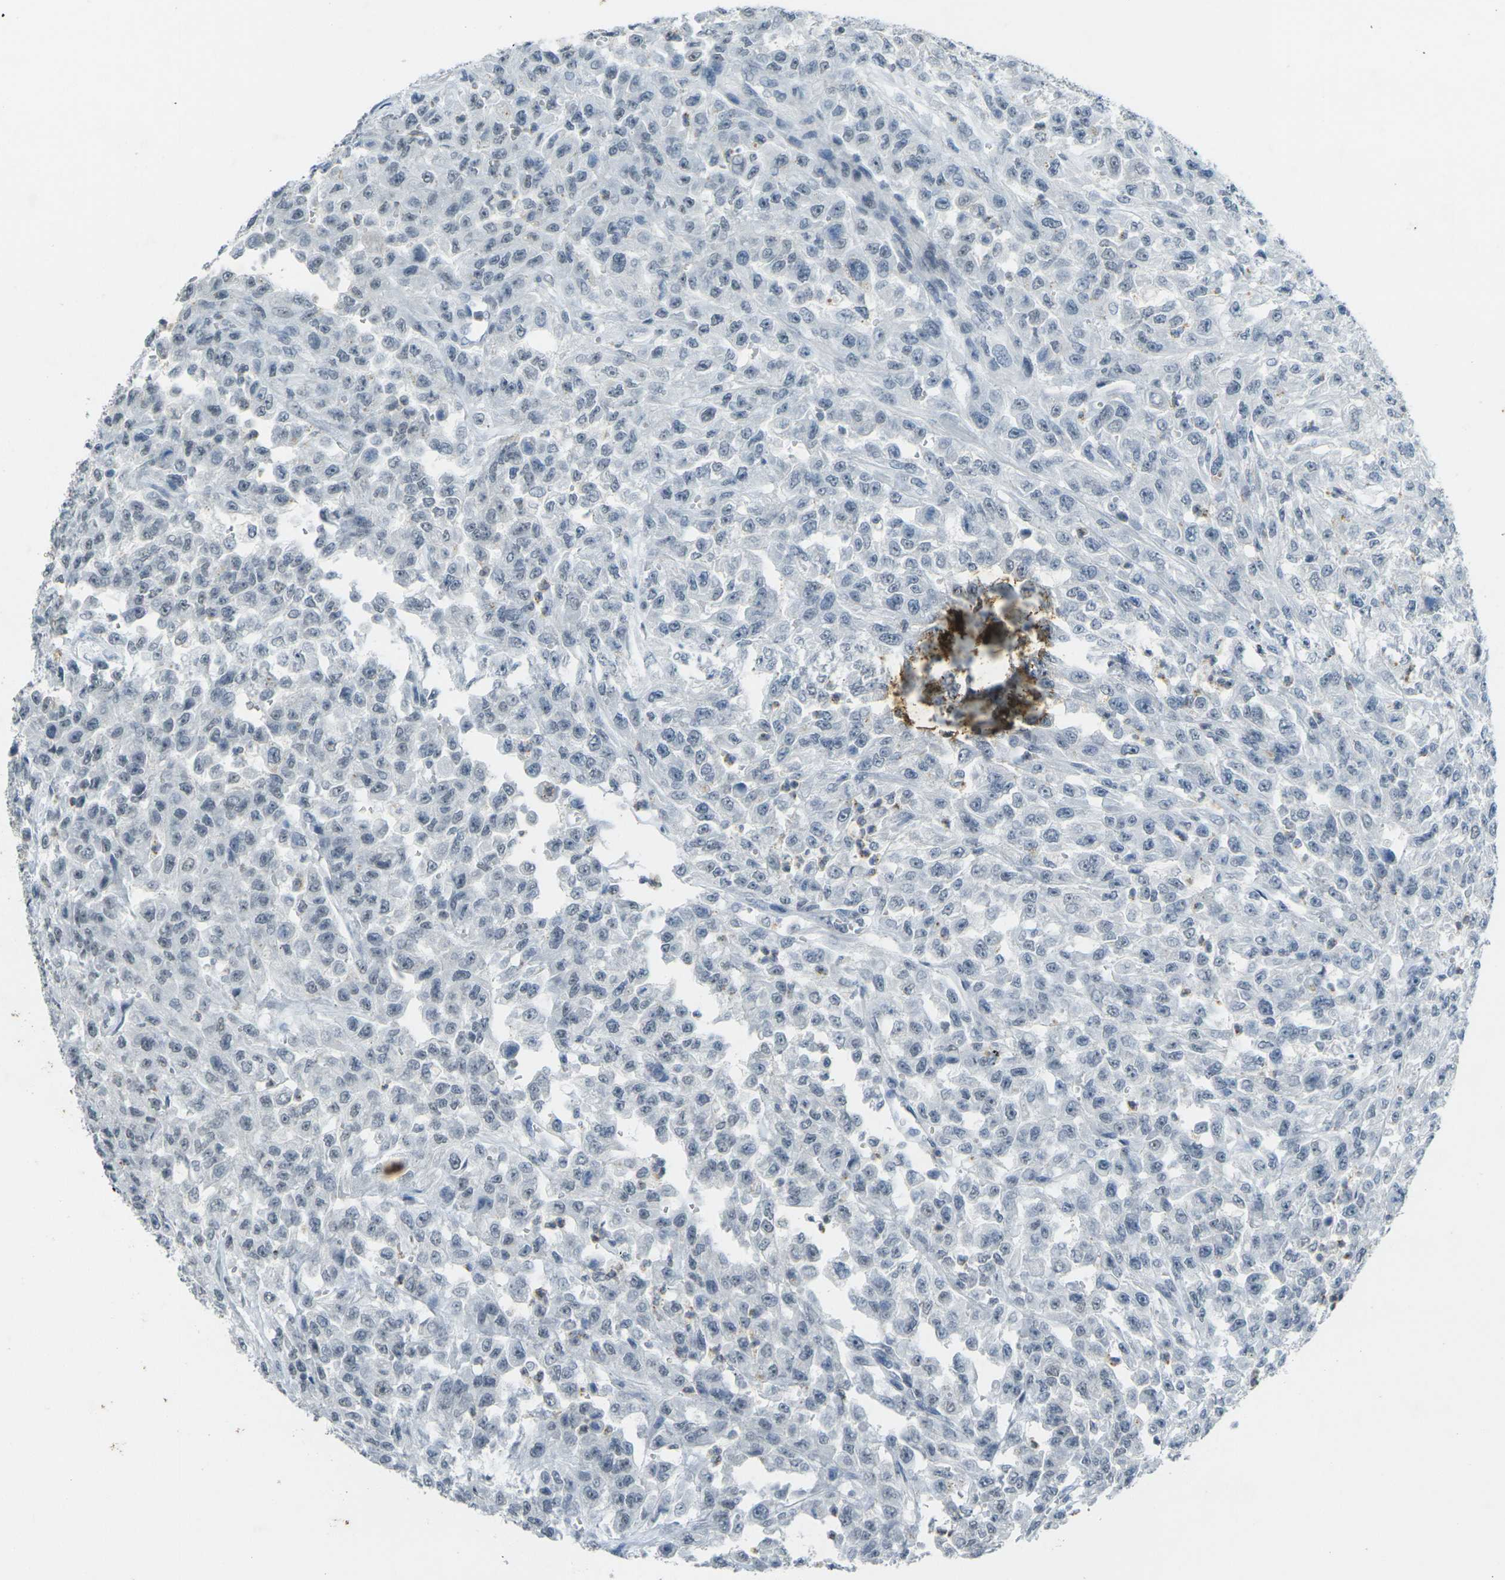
{"staining": {"intensity": "negative", "quantity": "none", "location": "none"}, "tissue": "urothelial cancer", "cell_type": "Tumor cells", "image_type": "cancer", "snomed": [{"axis": "morphology", "description": "Urothelial carcinoma, High grade"}, {"axis": "topography", "description": "Urinary bladder"}], "caption": "There is no significant expression in tumor cells of urothelial cancer.", "gene": "SPTBN2", "patient": {"sex": "male", "age": 46}}